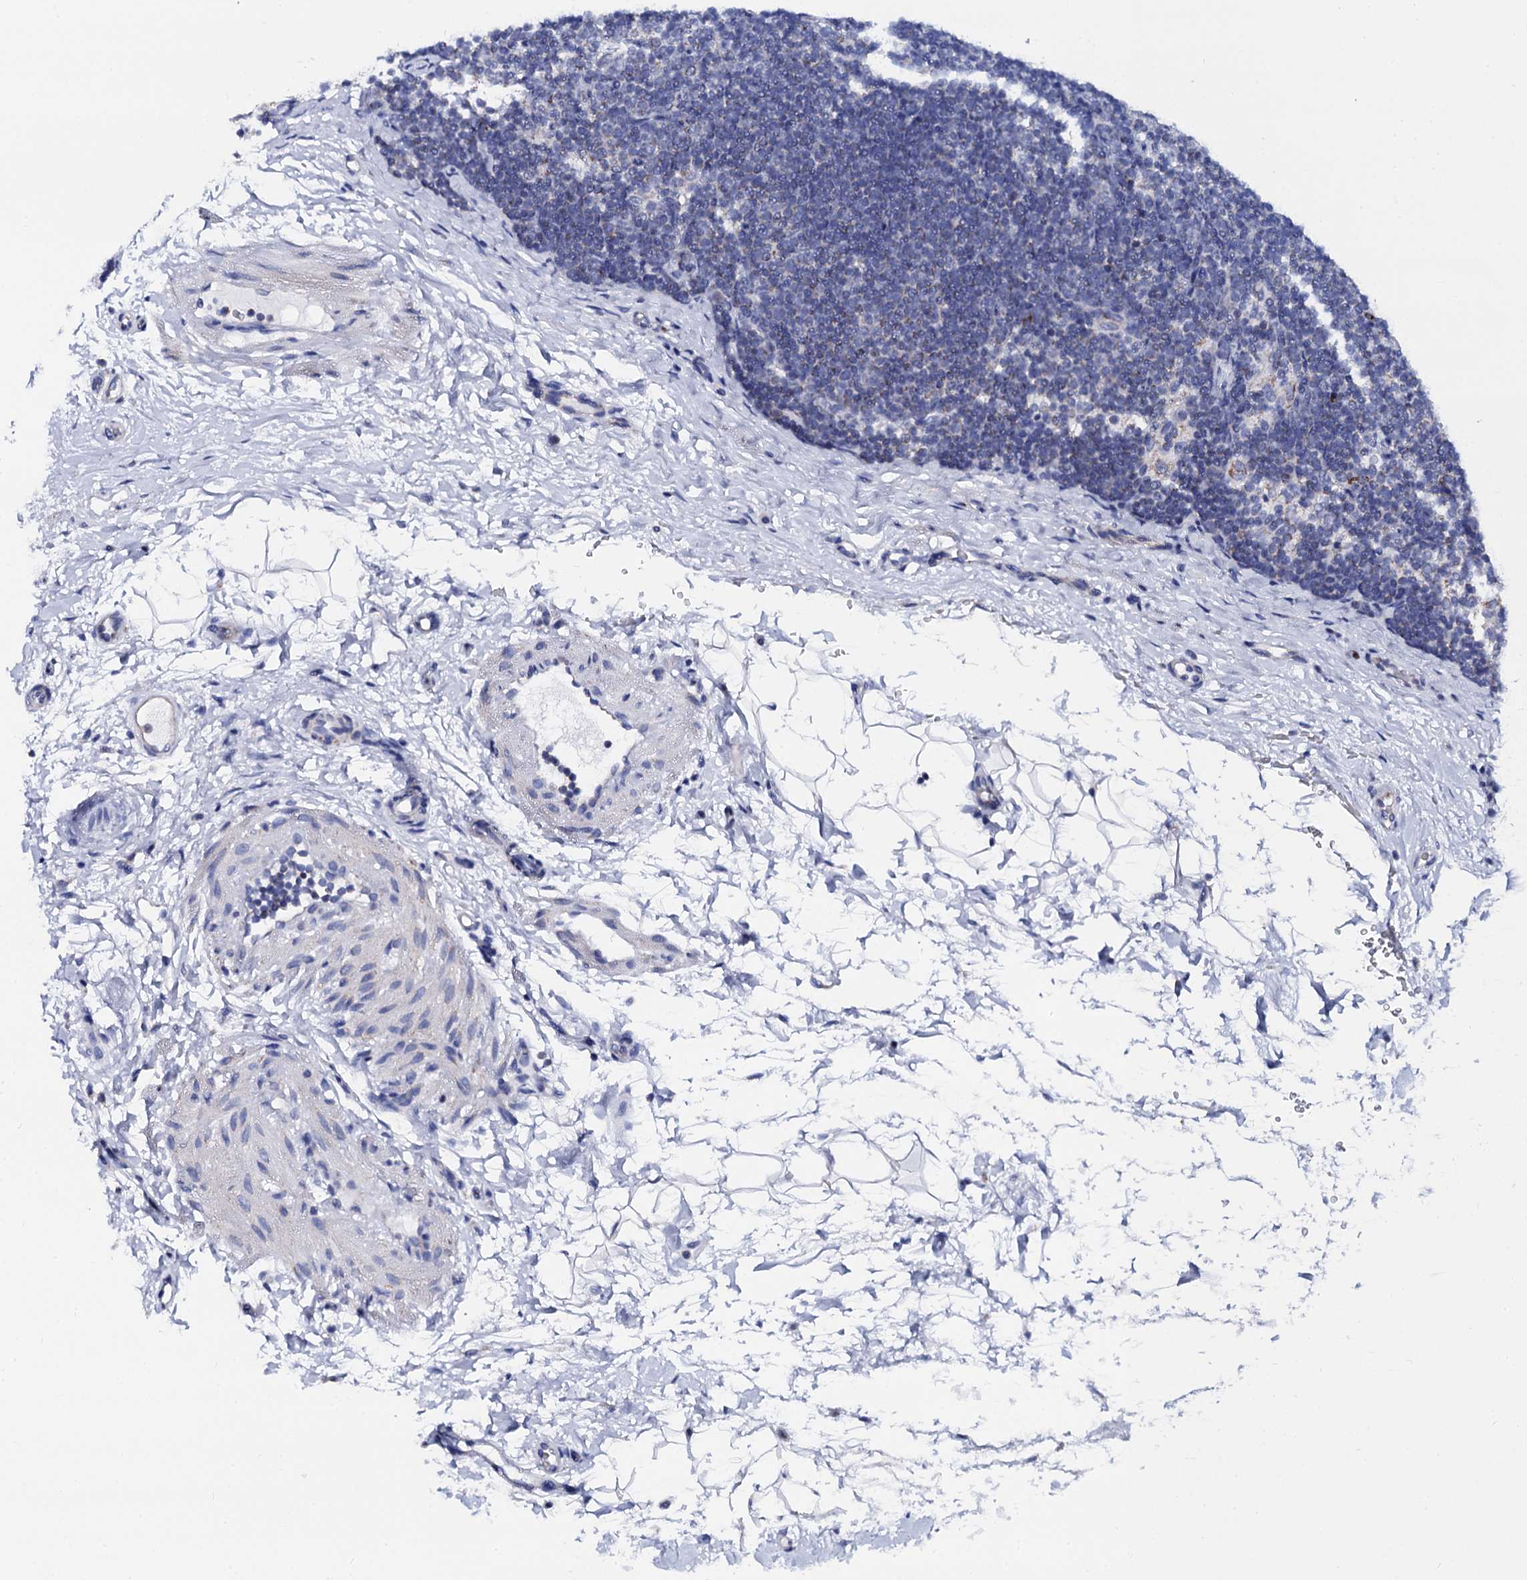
{"staining": {"intensity": "negative", "quantity": "none", "location": "none"}, "tissue": "lymph node", "cell_type": "Germinal center cells", "image_type": "normal", "snomed": [{"axis": "morphology", "description": "Normal tissue, NOS"}, {"axis": "topography", "description": "Lymph node"}], "caption": "This is an immunohistochemistry micrograph of unremarkable lymph node. There is no positivity in germinal center cells.", "gene": "ACADSB", "patient": {"sex": "female", "age": 22}}